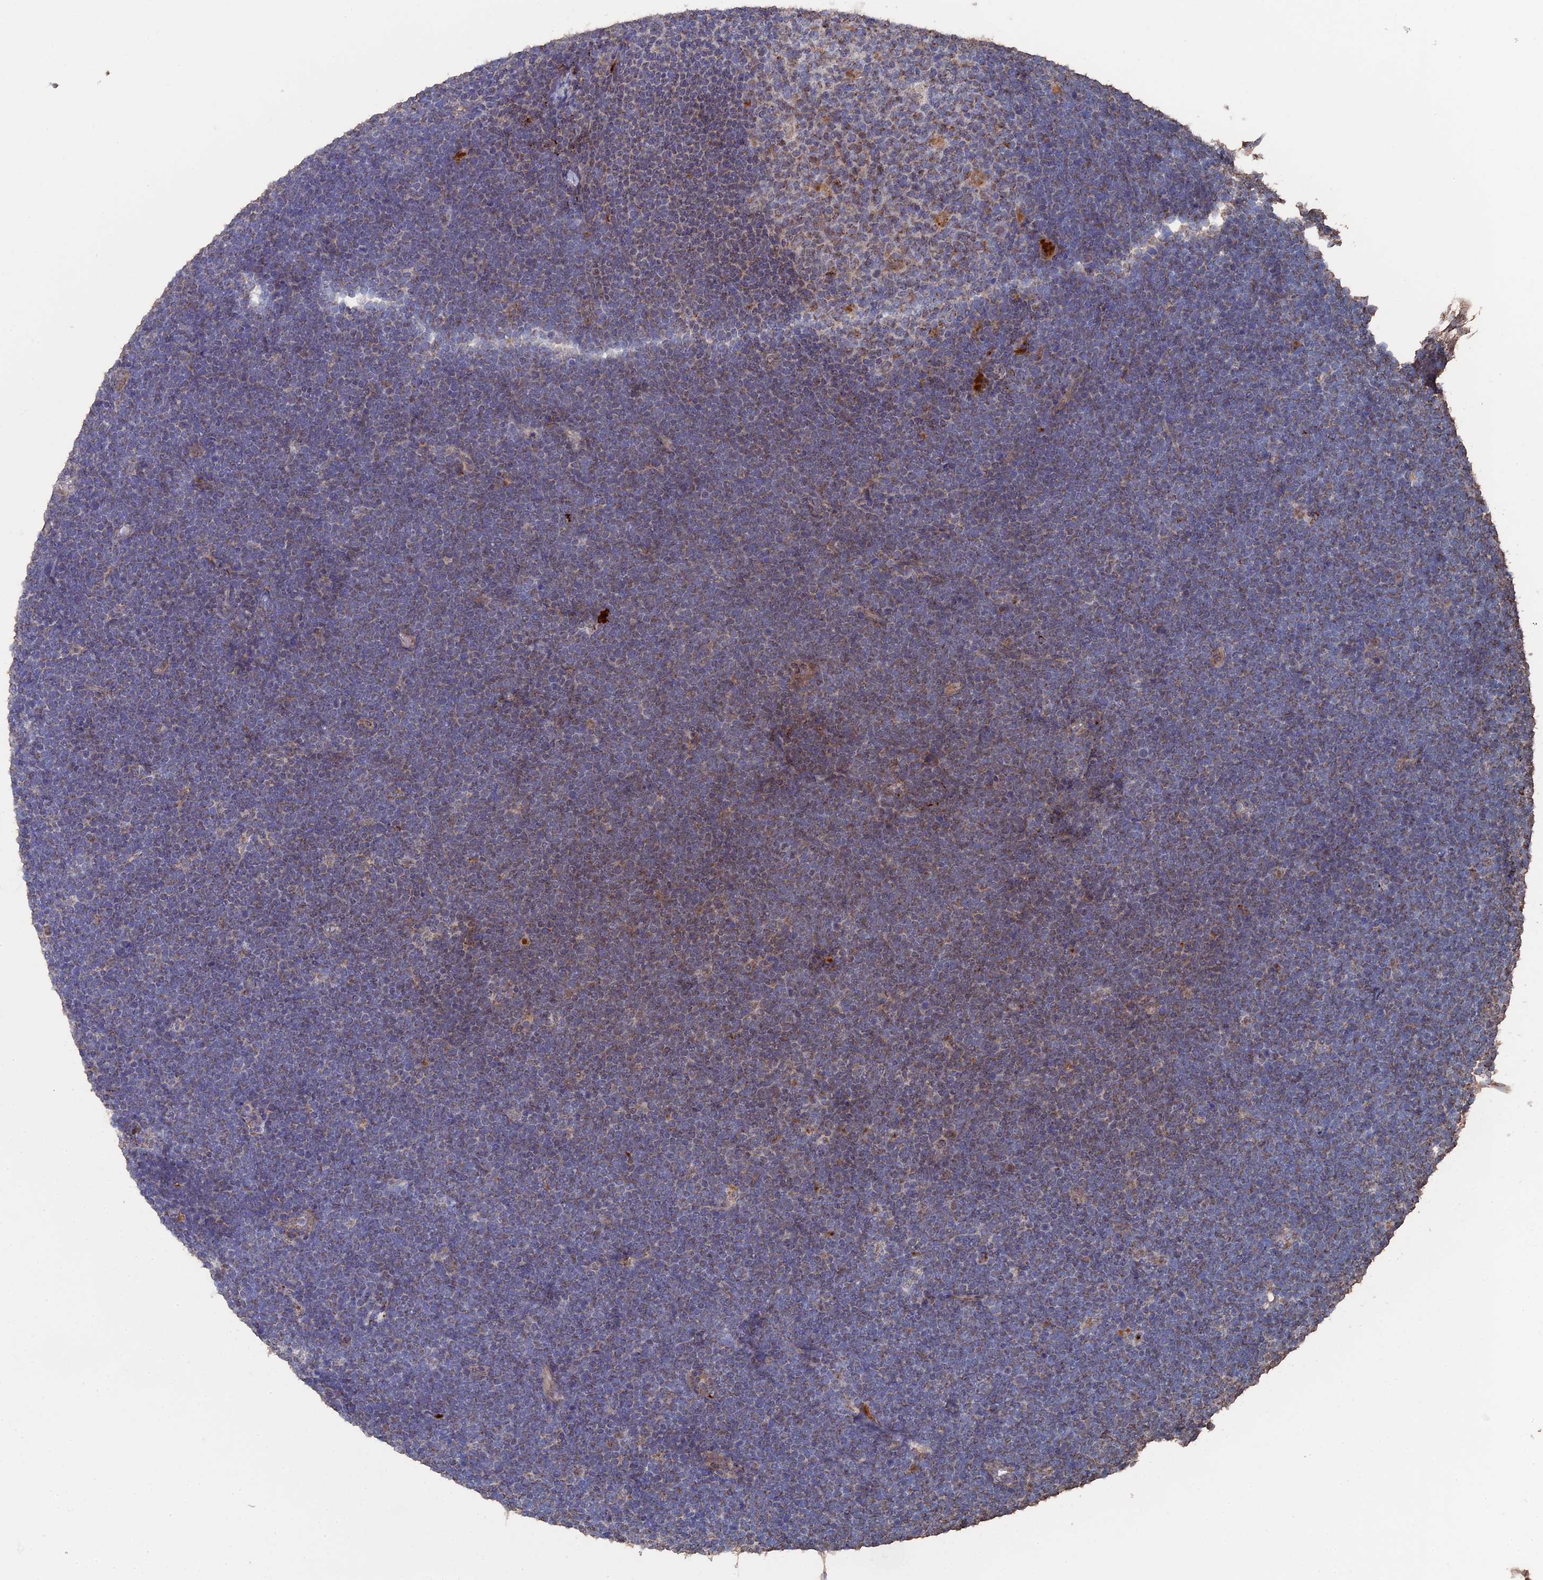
{"staining": {"intensity": "moderate", "quantity": "<25%", "location": "cytoplasmic/membranous"}, "tissue": "lymphoma", "cell_type": "Tumor cells", "image_type": "cancer", "snomed": [{"axis": "morphology", "description": "Malignant lymphoma, non-Hodgkin's type, High grade"}, {"axis": "topography", "description": "Lymph node"}], "caption": "High-power microscopy captured an IHC micrograph of lymphoma, revealing moderate cytoplasmic/membranous positivity in approximately <25% of tumor cells.", "gene": "SMG9", "patient": {"sex": "male", "age": 13}}